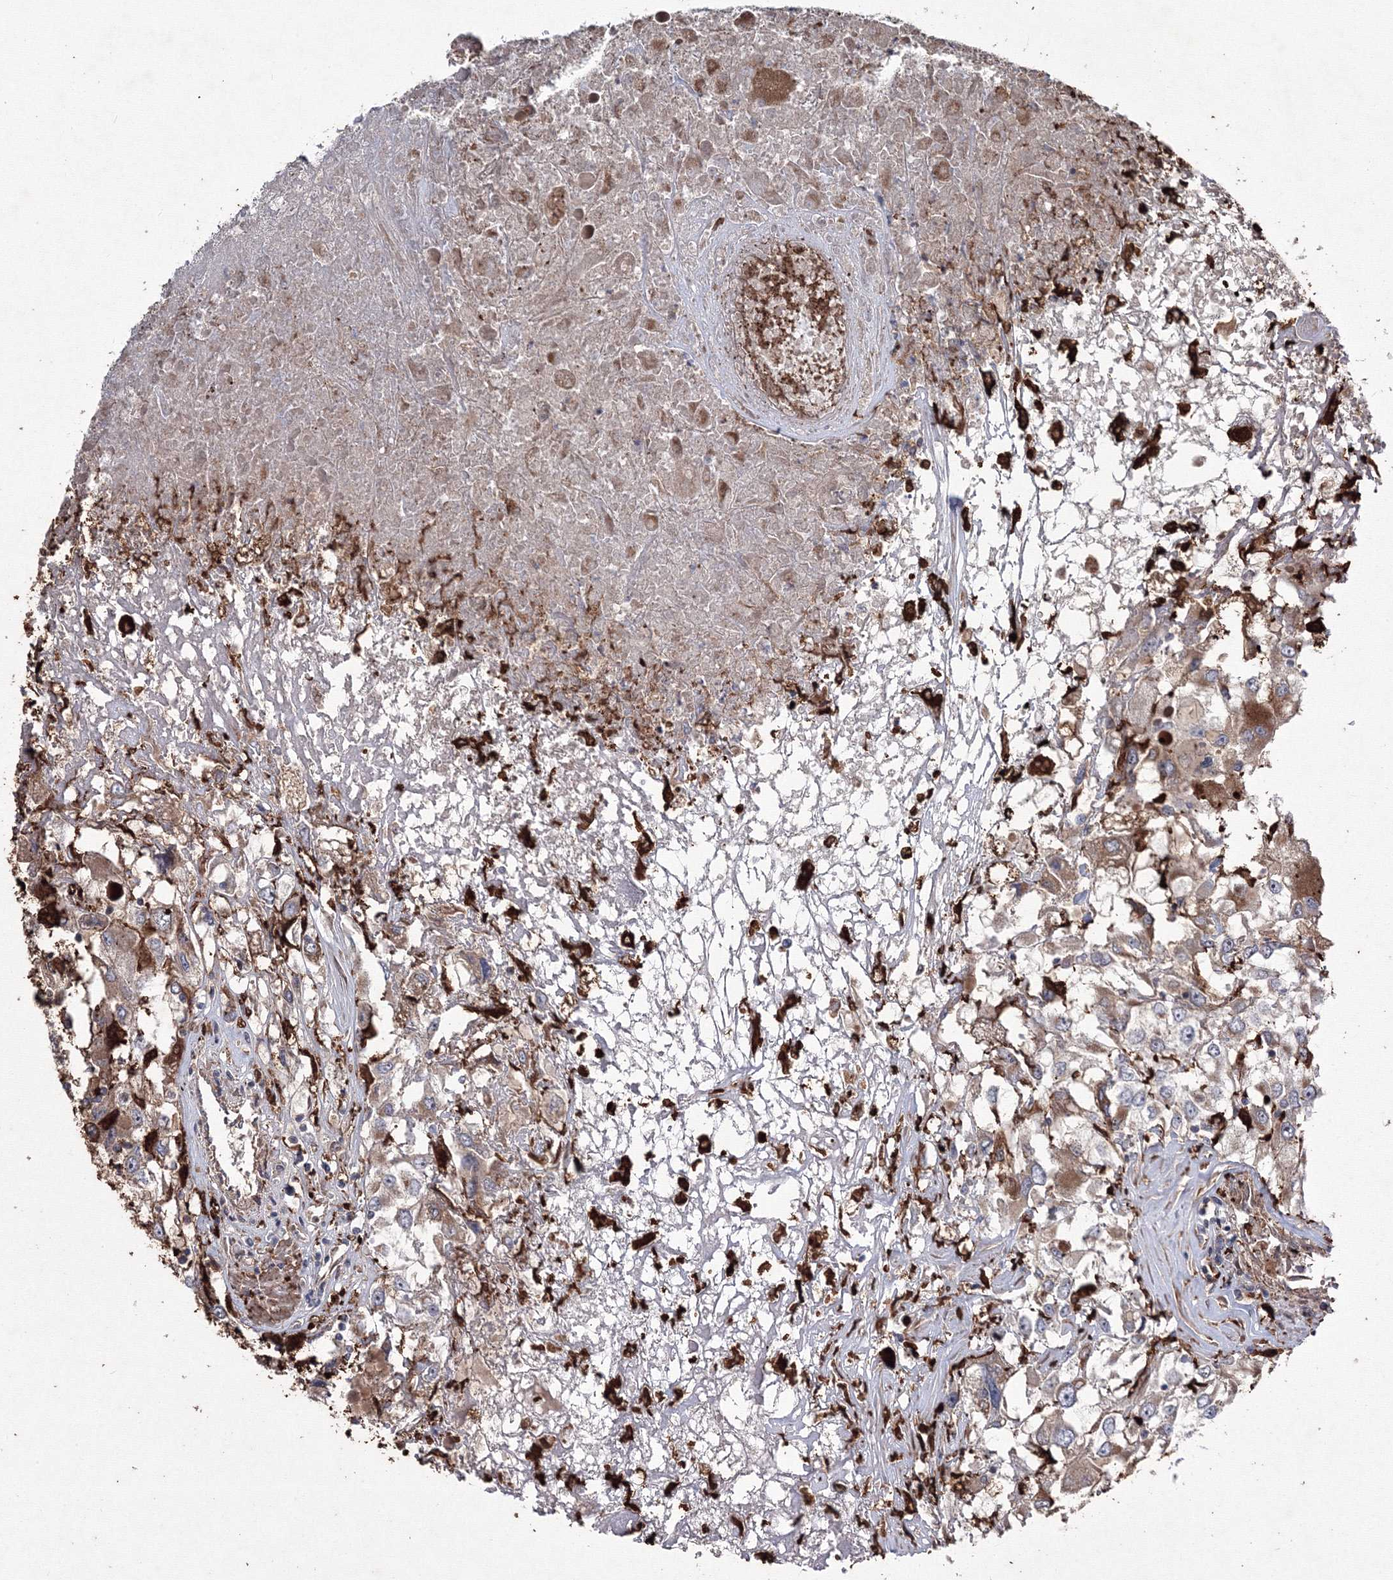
{"staining": {"intensity": "moderate", "quantity": "25%-75%", "location": "cytoplasmic/membranous"}, "tissue": "renal cancer", "cell_type": "Tumor cells", "image_type": "cancer", "snomed": [{"axis": "morphology", "description": "Adenocarcinoma, NOS"}, {"axis": "topography", "description": "Kidney"}], "caption": "Immunohistochemistry staining of renal cancer, which demonstrates medium levels of moderate cytoplasmic/membranous expression in approximately 25%-75% of tumor cells indicating moderate cytoplasmic/membranous protein expression. The staining was performed using DAB (3,3'-diaminobenzidine) (brown) for protein detection and nuclei were counterstained in hematoxylin (blue).", "gene": "RANBP3L", "patient": {"sex": "female", "age": 52}}